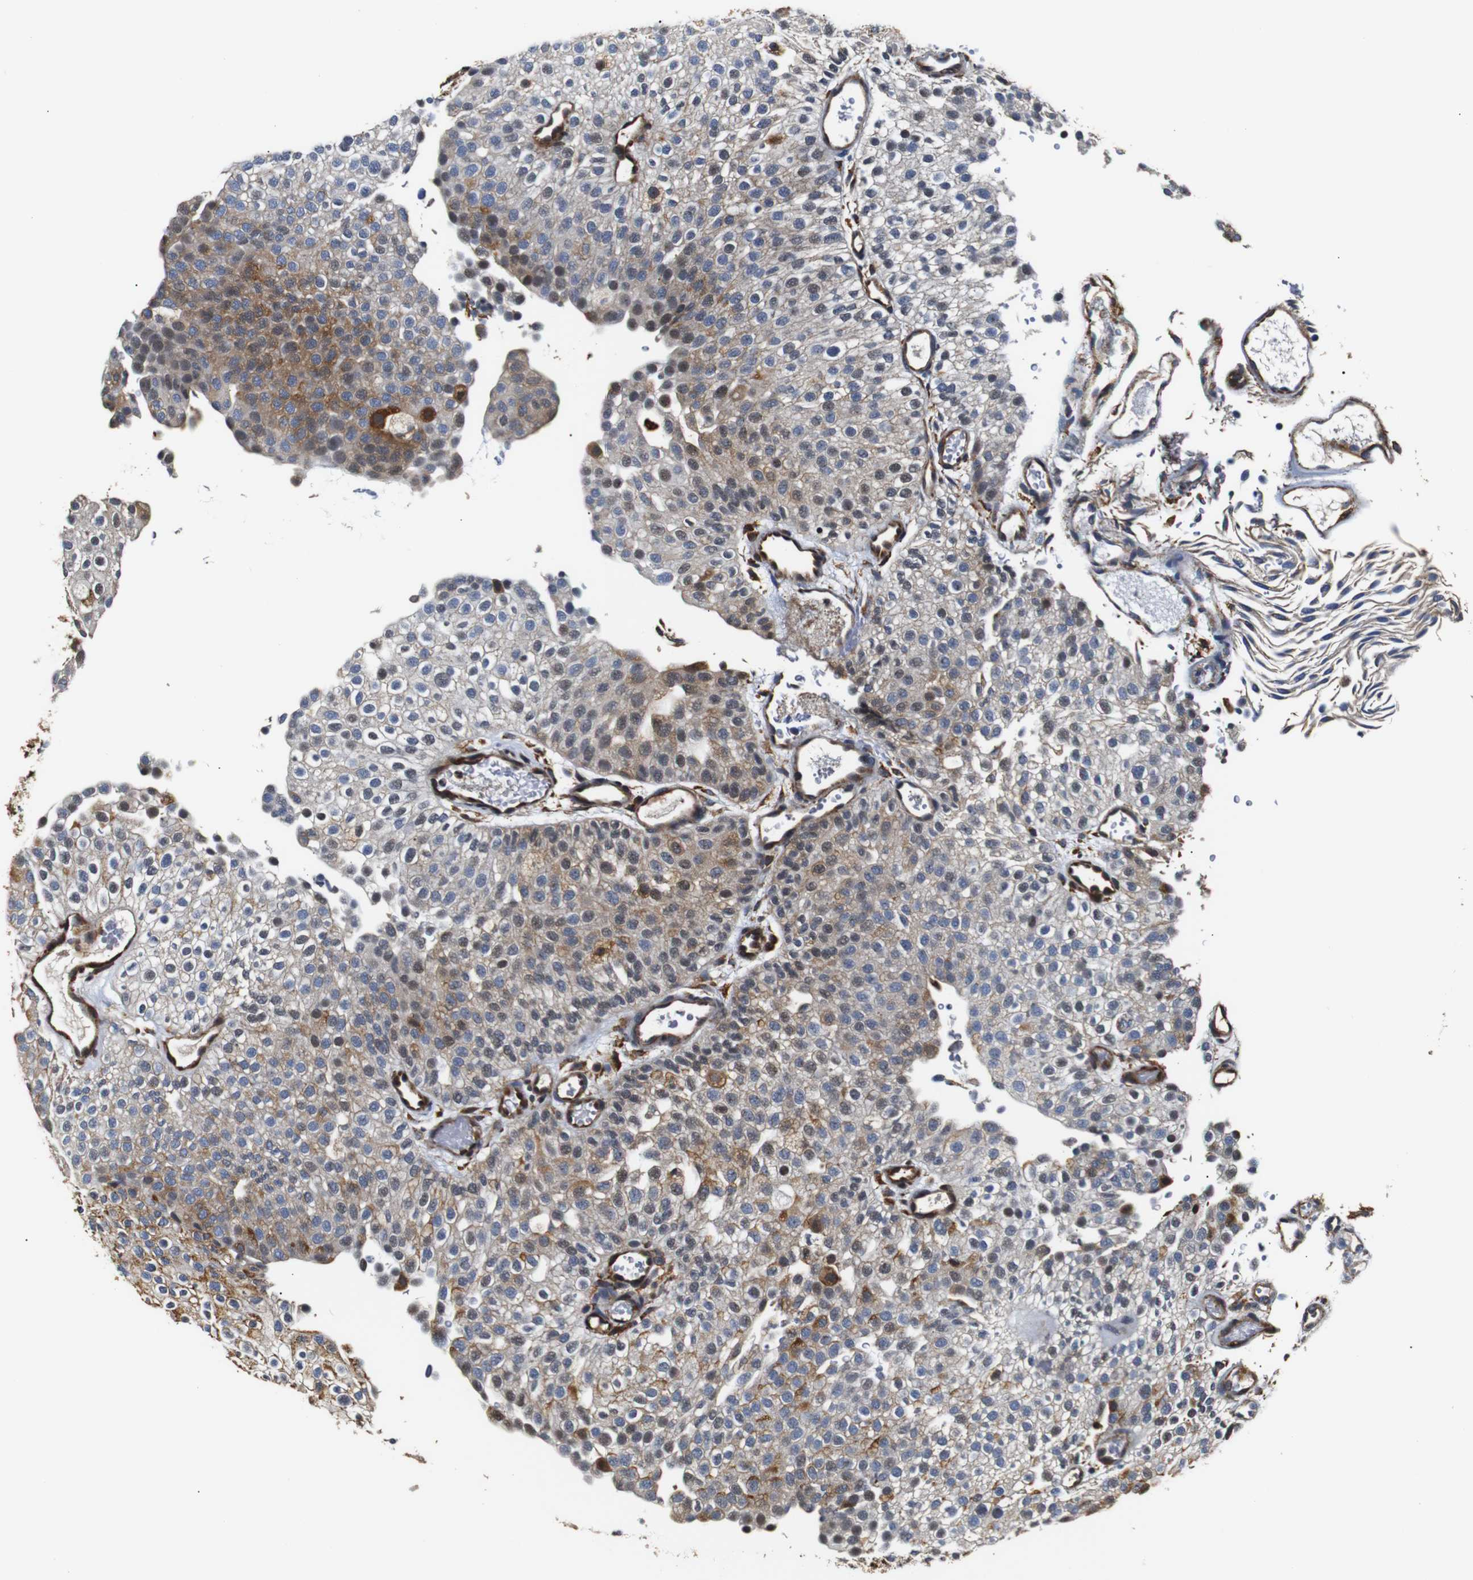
{"staining": {"intensity": "moderate", "quantity": "25%-75%", "location": "cytoplasmic/membranous"}, "tissue": "urothelial cancer", "cell_type": "Tumor cells", "image_type": "cancer", "snomed": [{"axis": "morphology", "description": "Urothelial carcinoma, Low grade"}, {"axis": "topography", "description": "Urinary bladder"}], "caption": "Protein staining displays moderate cytoplasmic/membranous positivity in approximately 25%-75% of tumor cells in urothelial cancer.", "gene": "HHIP", "patient": {"sex": "male", "age": 78}}